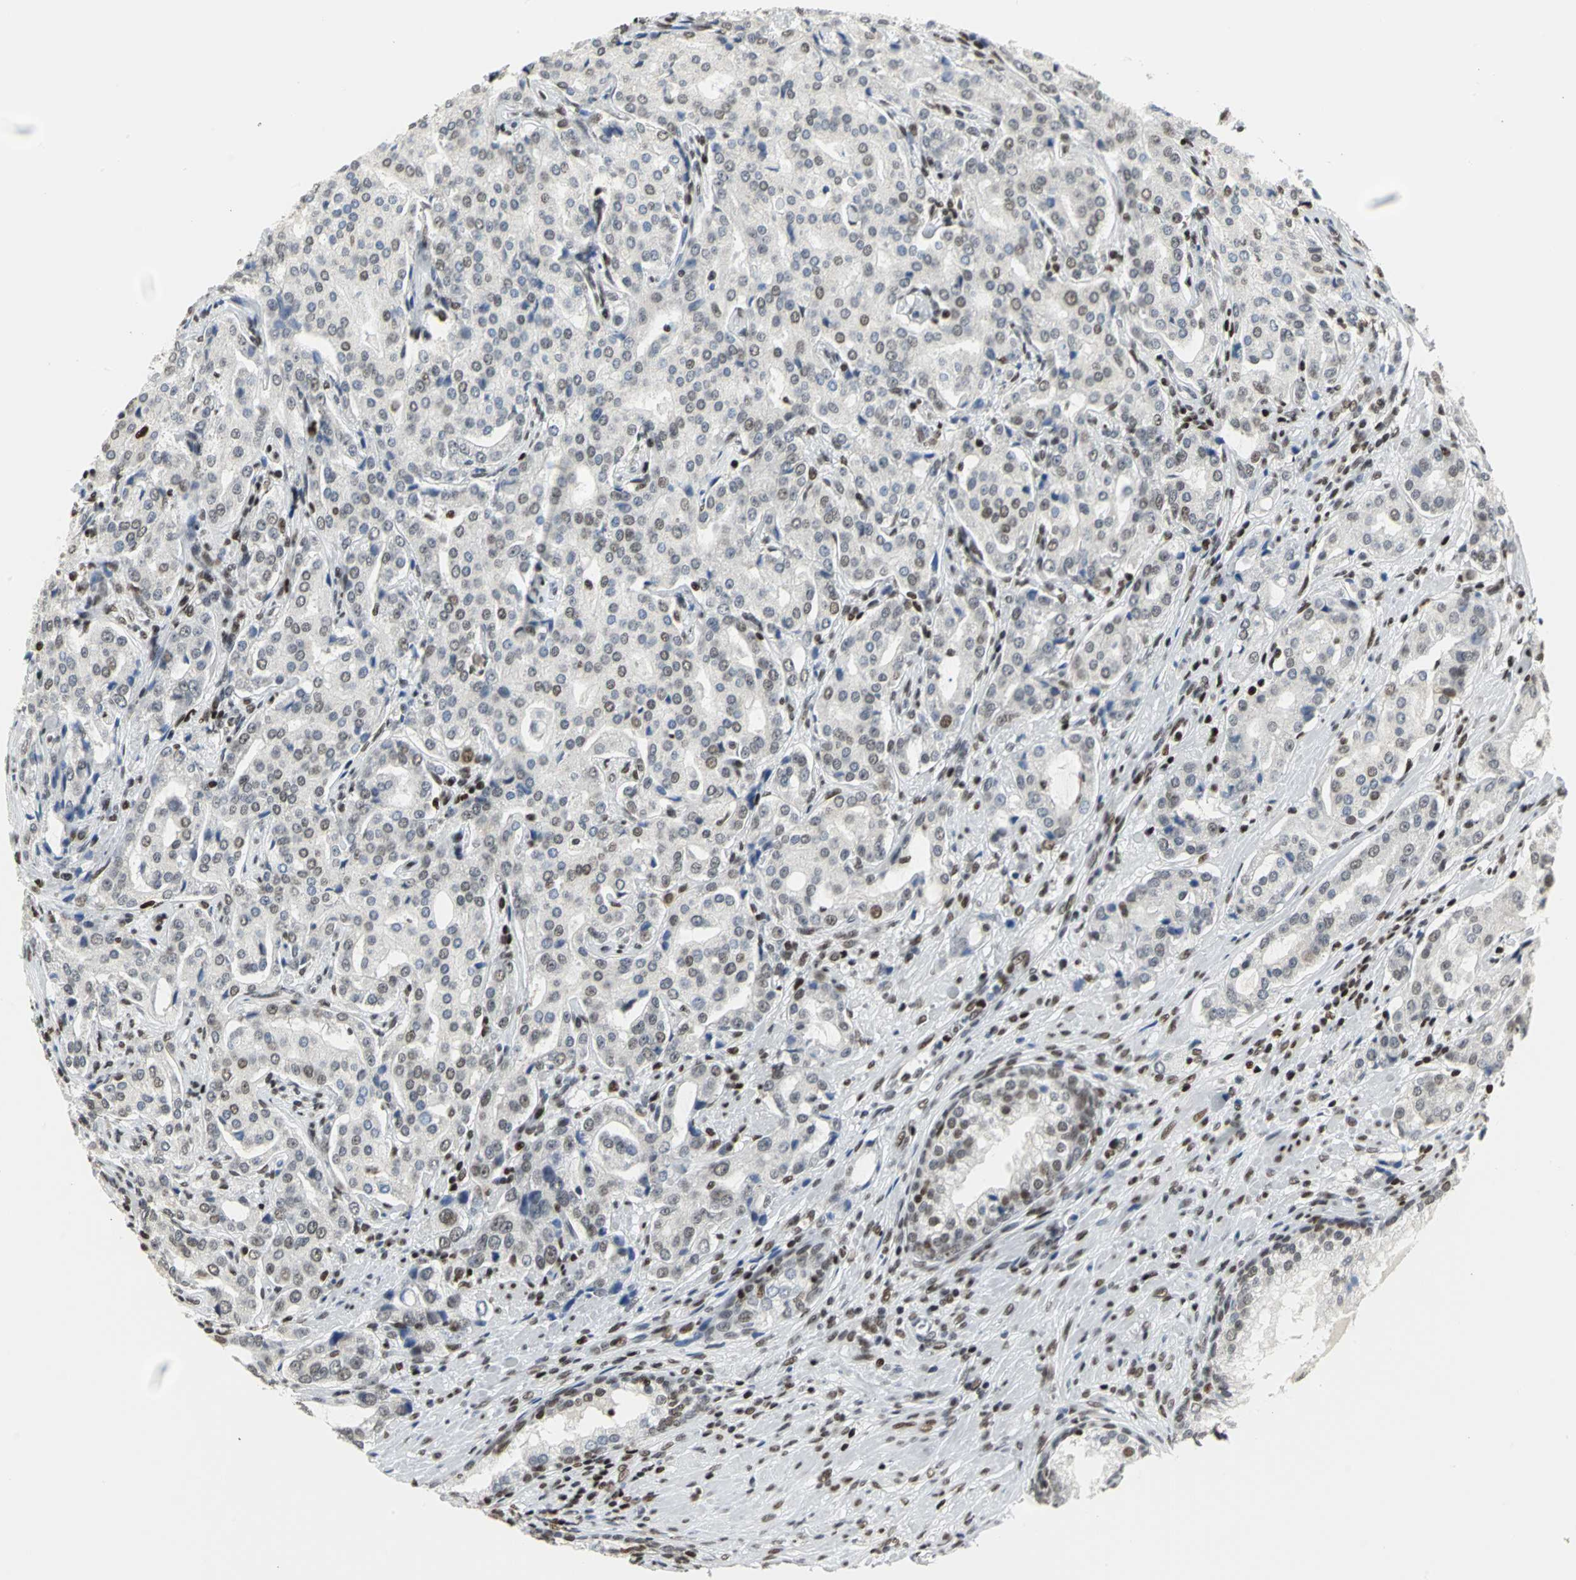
{"staining": {"intensity": "weak", "quantity": "25%-75%", "location": "nuclear"}, "tissue": "prostate cancer", "cell_type": "Tumor cells", "image_type": "cancer", "snomed": [{"axis": "morphology", "description": "Adenocarcinoma, High grade"}, {"axis": "topography", "description": "Prostate"}], "caption": "IHC micrograph of high-grade adenocarcinoma (prostate) stained for a protein (brown), which shows low levels of weak nuclear staining in about 25%-75% of tumor cells.", "gene": "HNRNPD", "patient": {"sex": "male", "age": 72}}